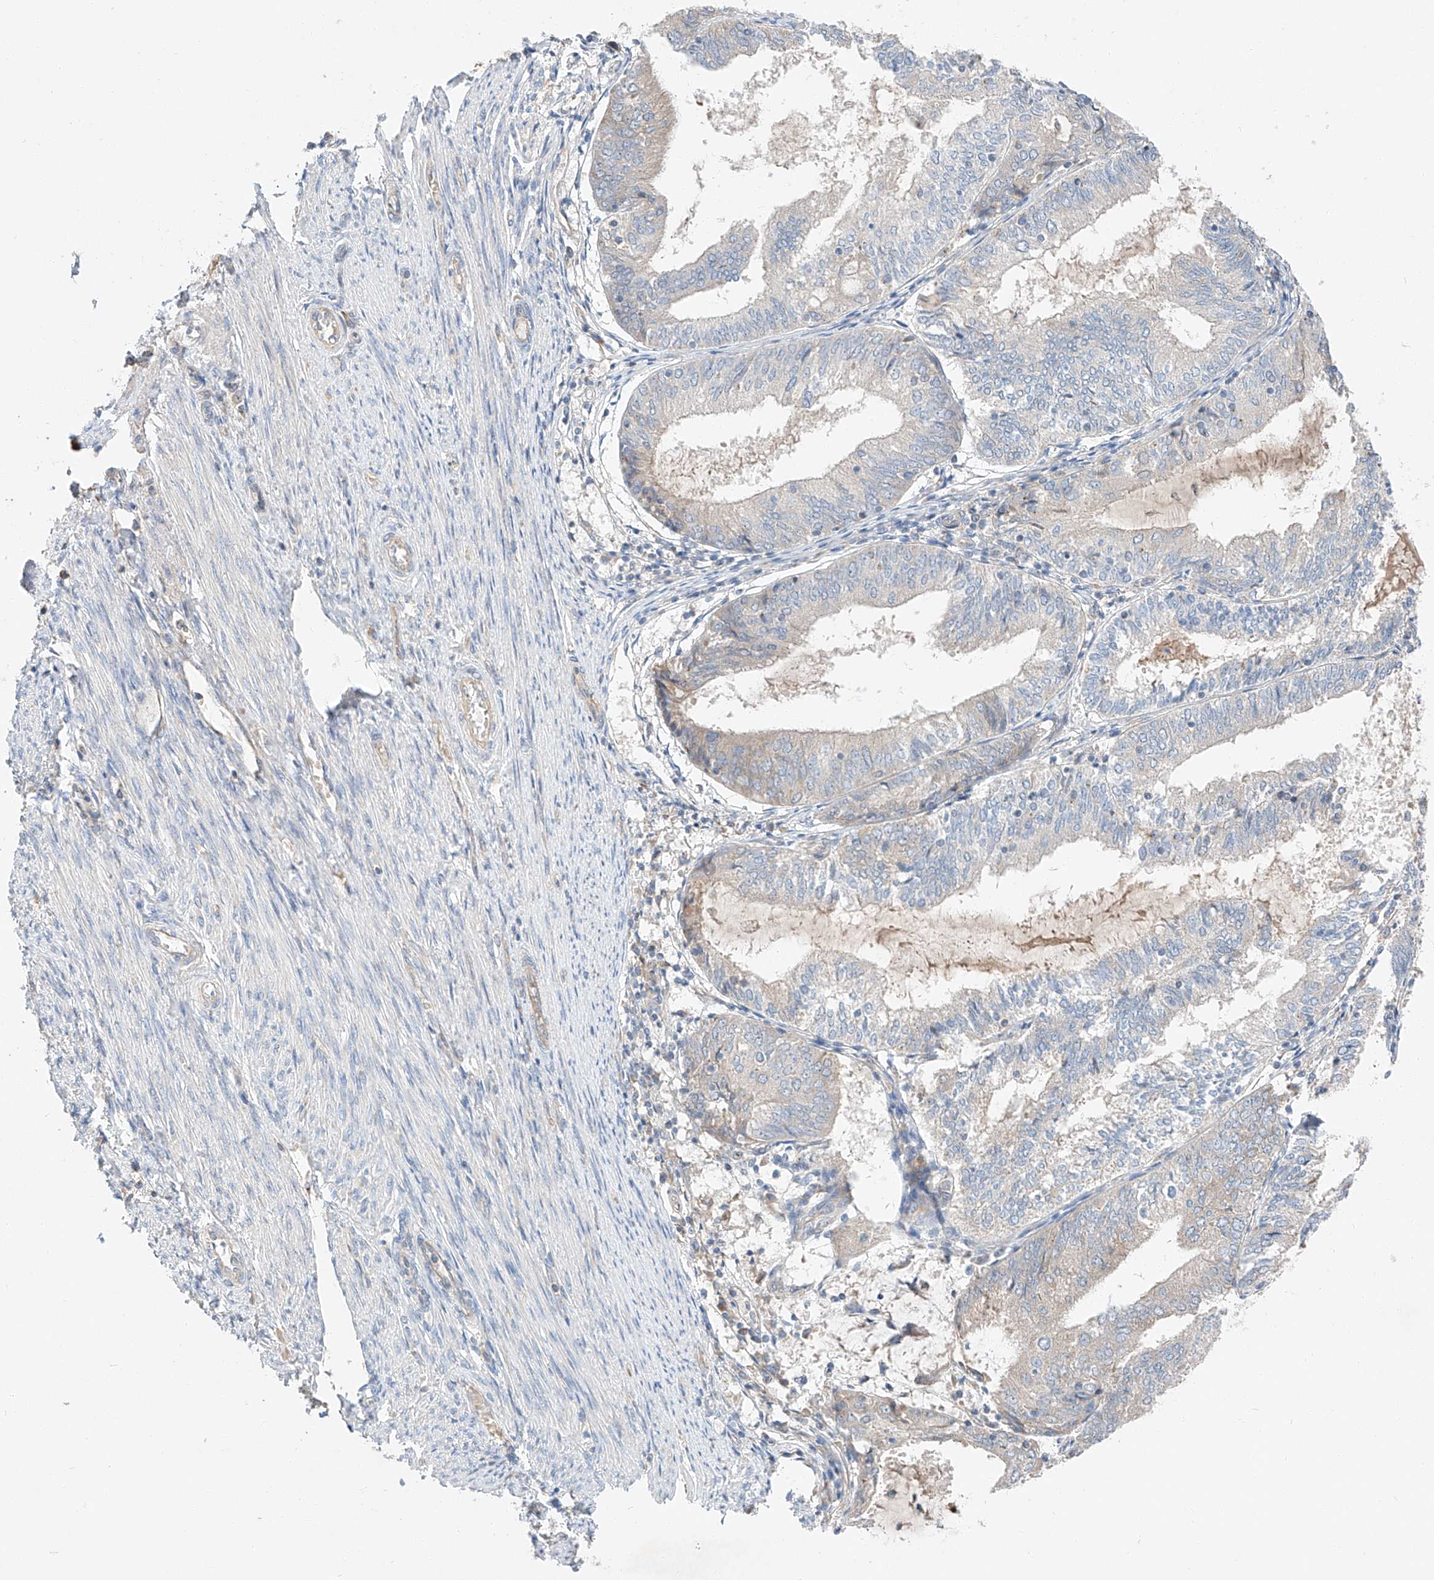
{"staining": {"intensity": "negative", "quantity": "none", "location": "none"}, "tissue": "endometrial cancer", "cell_type": "Tumor cells", "image_type": "cancer", "snomed": [{"axis": "morphology", "description": "Adenocarcinoma, NOS"}, {"axis": "topography", "description": "Endometrium"}], "caption": "Endometrial cancer (adenocarcinoma) stained for a protein using immunohistochemistry shows no positivity tumor cells.", "gene": "RUSC1", "patient": {"sex": "female", "age": 81}}